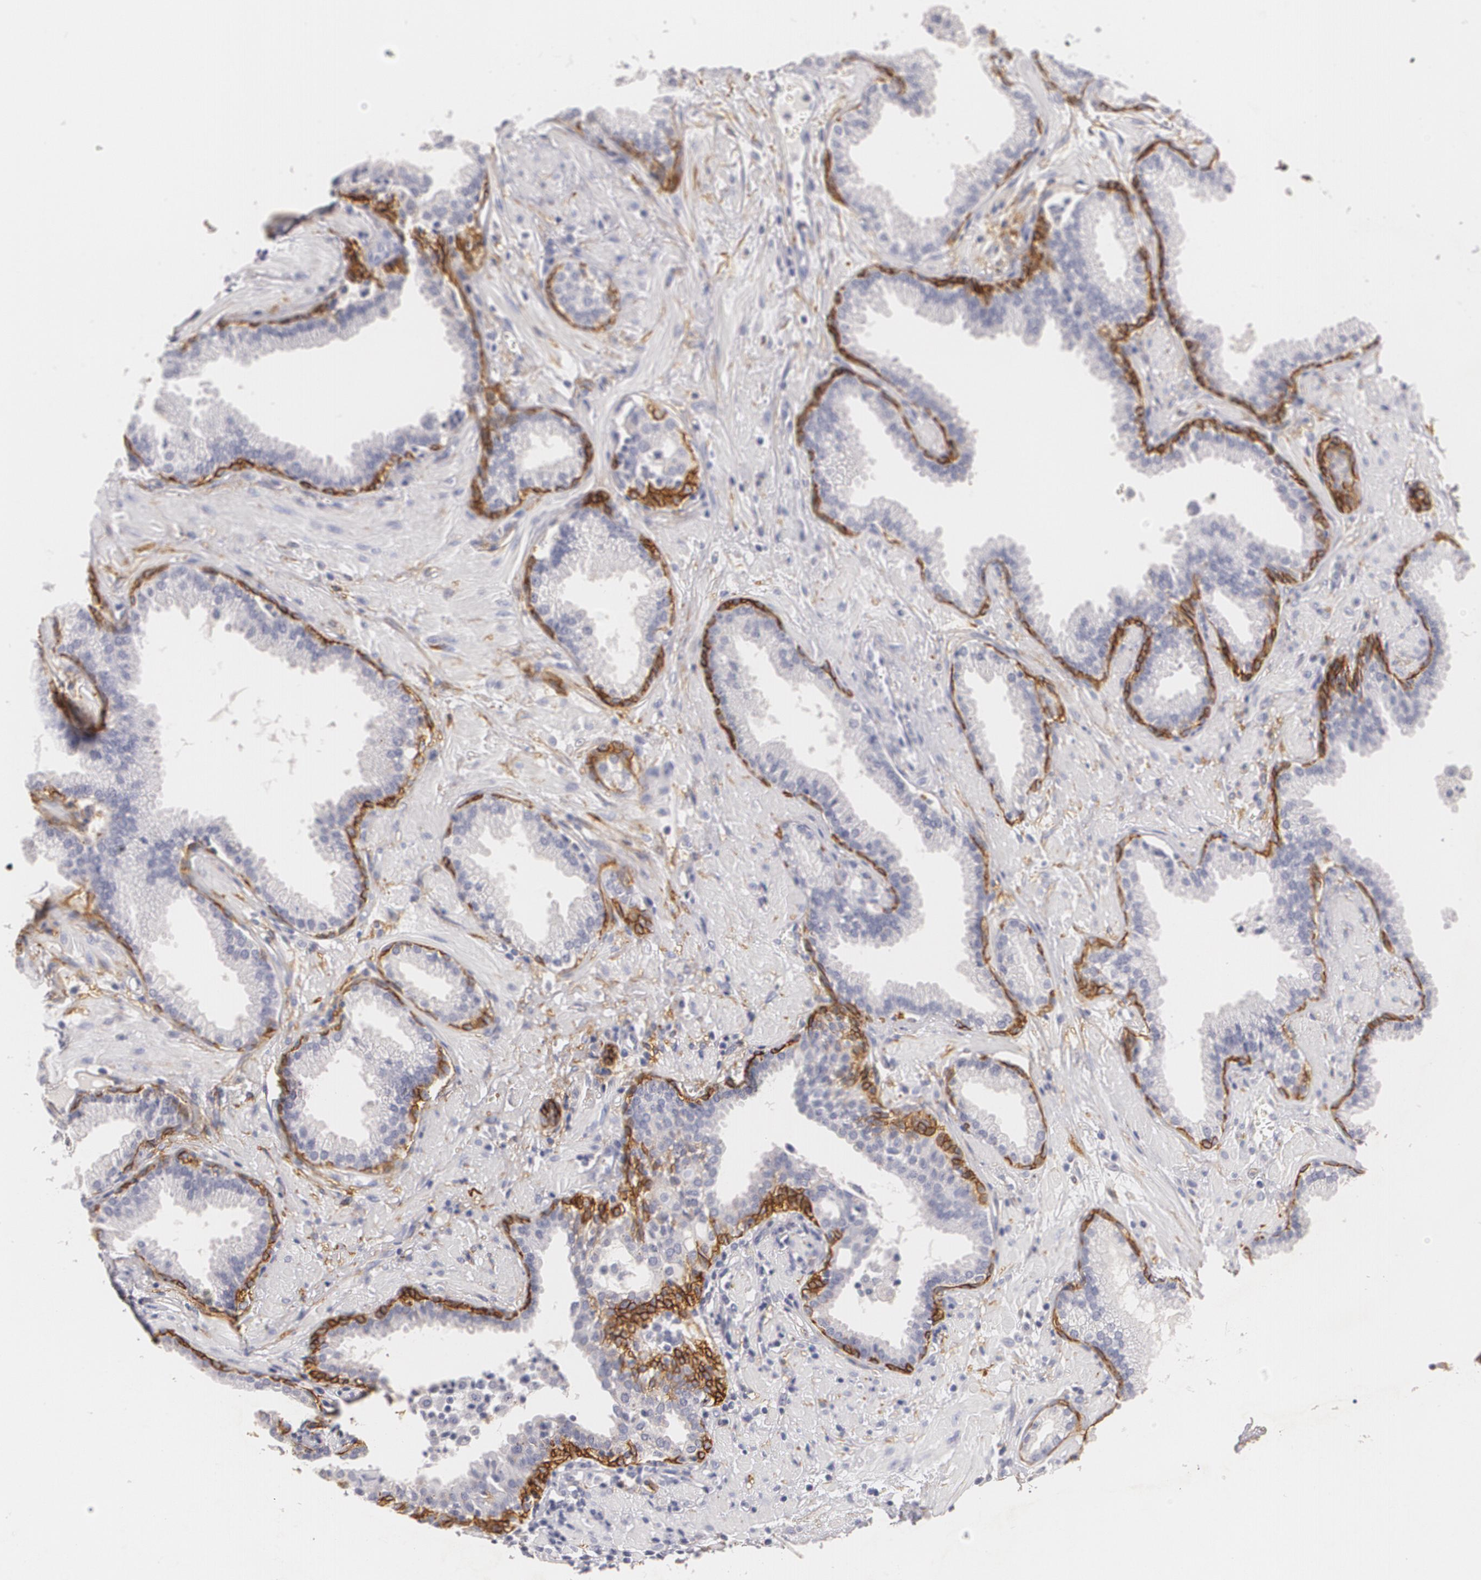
{"staining": {"intensity": "moderate", "quantity": "25%-75%", "location": "cytoplasmic/membranous"}, "tissue": "prostate", "cell_type": "Glandular cells", "image_type": "normal", "snomed": [{"axis": "morphology", "description": "Normal tissue, NOS"}, {"axis": "topography", "description": "Prostate"}], "caption": "A photomicrograph showing moderate cytoplasmic/membranous expression in approximately 25%-75% of glandular cells in normal prostate, as visualized by brown immunohistochemical staining.", "gene": "NGFR", "patient": {"sex": "male", "age": 64}}